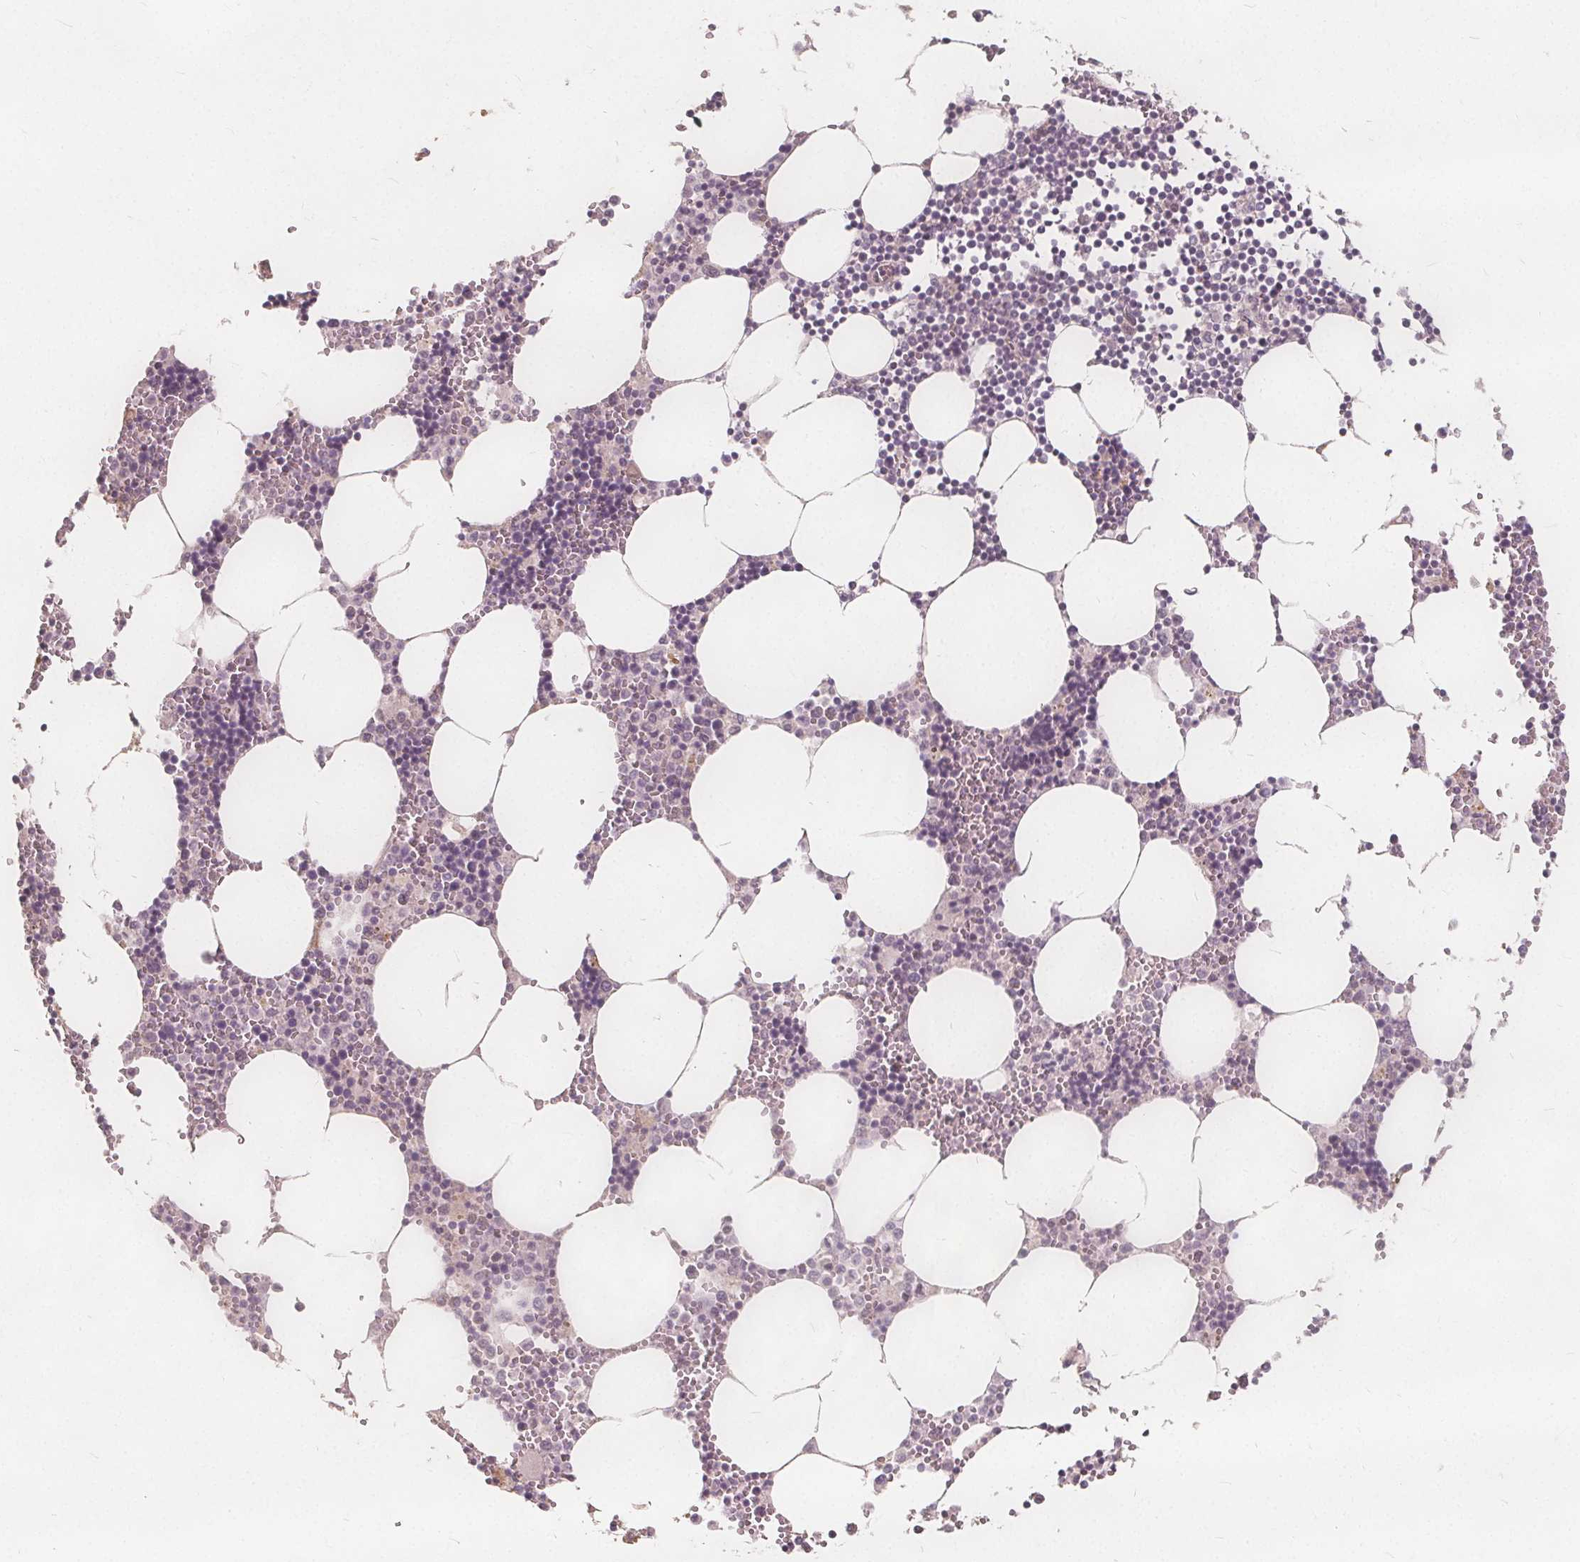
{"staining": {"intensity": "negative", "quantity": "none", "location": "none"}, "tissue": "bone marrow", "cell_type": "Hematopoietic cells", "image_type": "normal", "snomed": [{"axis": "morphology", "description": "Normal tissue, NOS"}, {"axis": "topography", "description": "Bone marrow"}], "caption": "Immunohistochemistry (IHC) of unremarkable human bone marrow reveals no positivity in hematopoietic cells.", "gene": "PTPRT", "patient": {"sex": "male", "age": 54}}